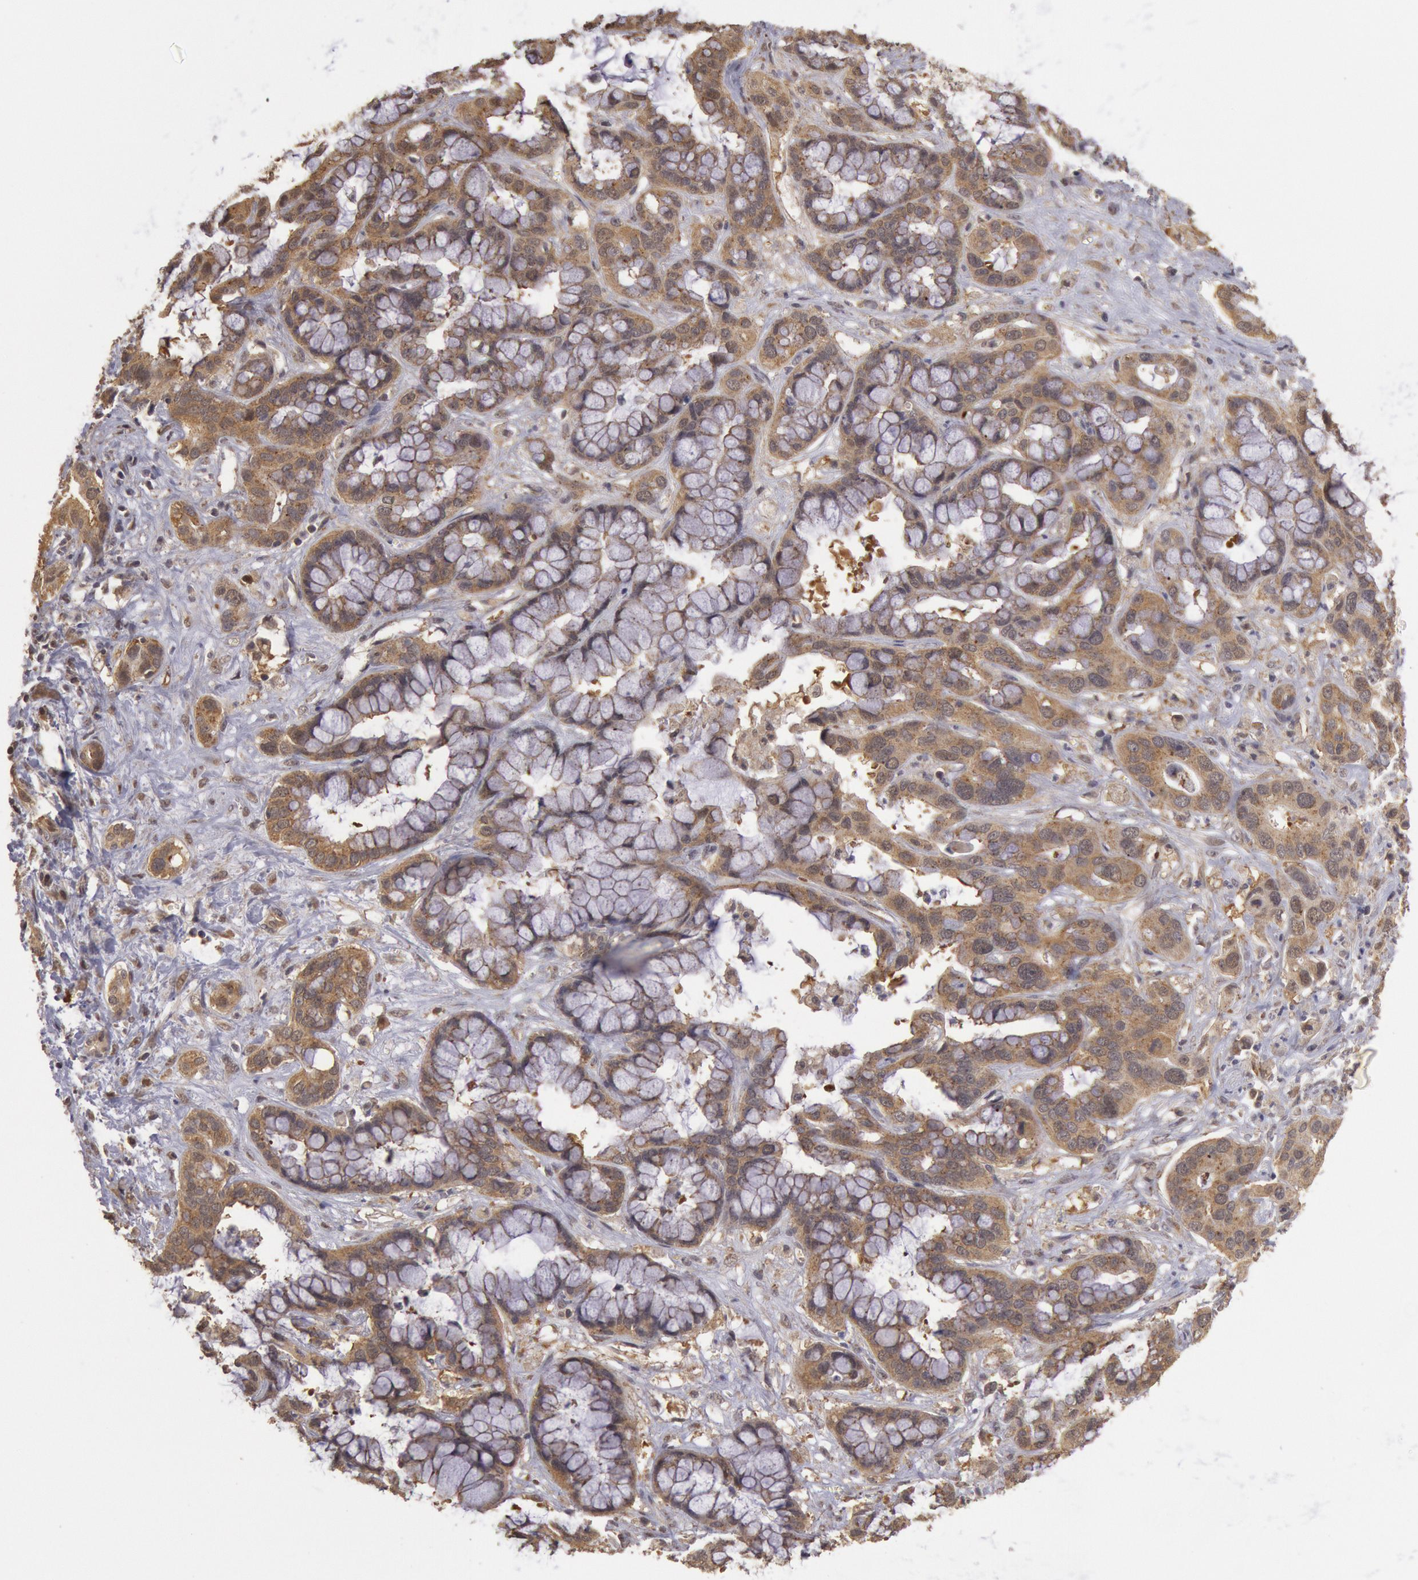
{"staining": {"intensity": "weak", "quantity": ">75%", "location": "cytoplasmic/membranous"}, "tissue": "liver cancer", "cell_type": "Tumor cells", "image_type": "cancer", "snomed": [{"axis": "morphology", "description": "Cholangiocarcinoma"}, {"axis": "topography", "description": "Liver"}], "caption": "Immunohistochemical staining of cholangiocarcinoma (liver) exhibits low levels of weak cytoplasmic/membranous protein positivity in approximately >75% of tumor cells.", "gene": "USP14", "patient": {"sex": "female", "age": 65}}